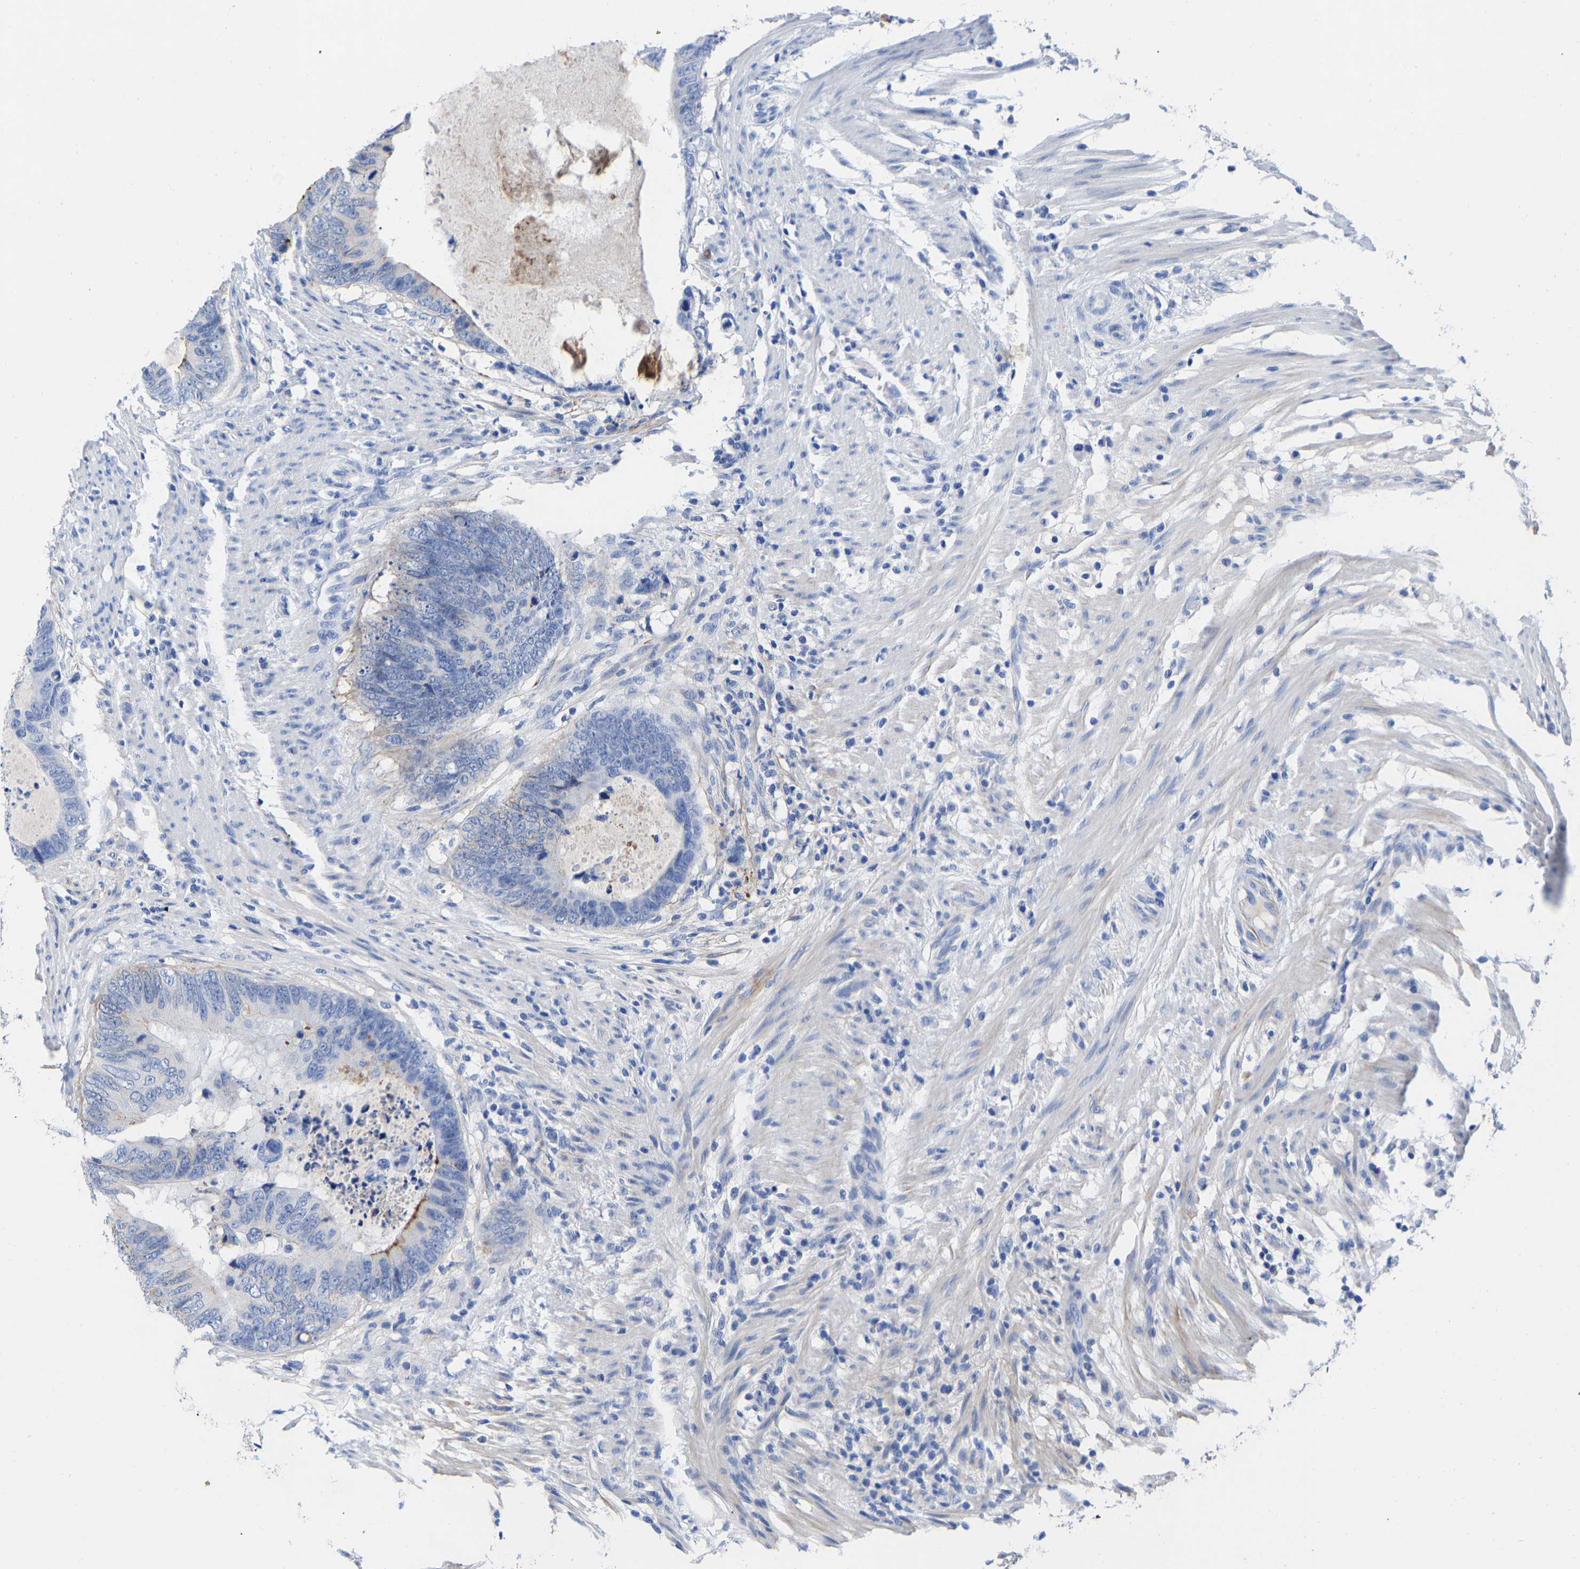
{"staining": {"intensity": "strong", "quantity": "<25%", "location": "cytoplasmic/membranous"}, "tissue": "colorectal cancer", "cell_type": "Tumor cells", "image_type": "cancer", "snomed": [{"axis": "morphology", "description": "Adenocarcinoma, NOS"}, {"axis": "topography", "description": "Colon"}], "caption": "Human adenocarcinoma (colorectal) stained with a protein marker exhibits strong staining in tumor cells.", "gene": "GPA33", "patient": {"sex": "male", "age": 56}}